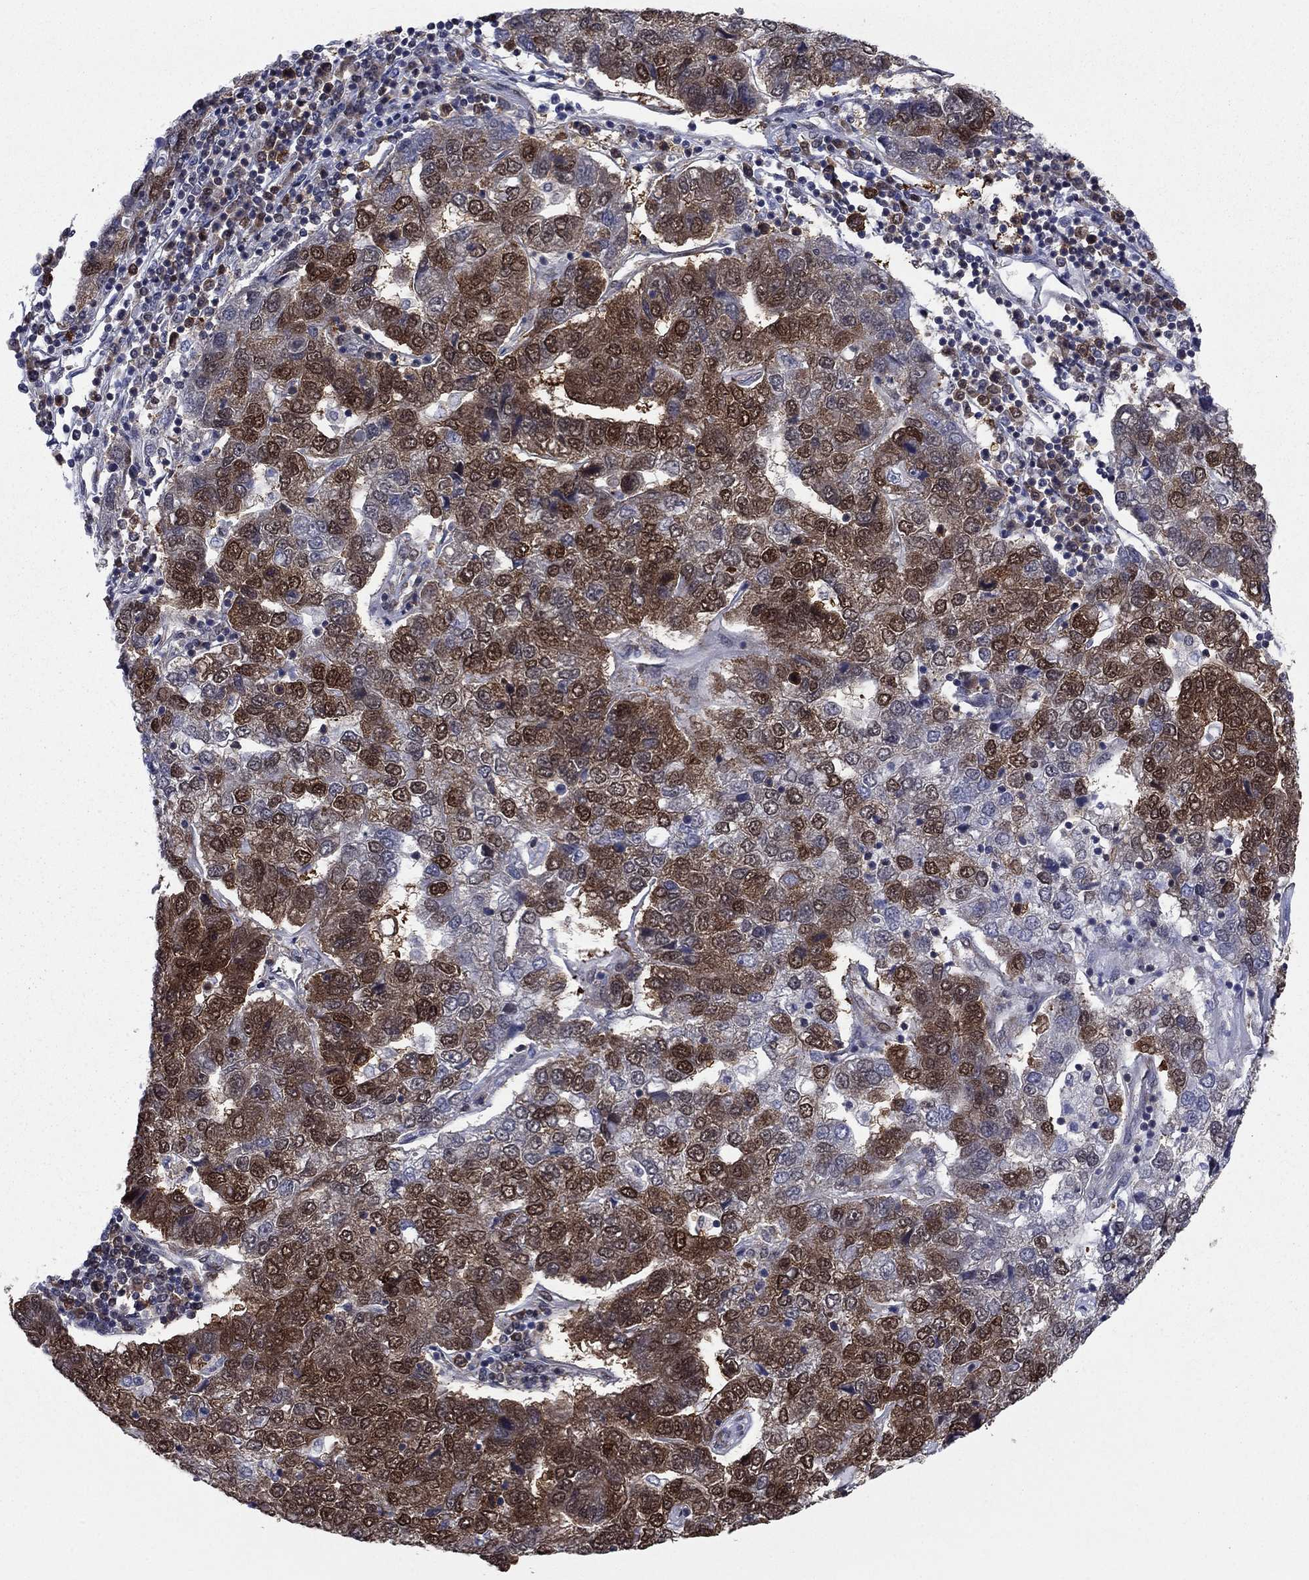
{"staining": {"intensity": "strong", "quantity": "25%-75%", "location": "cytoplasmic/membranous"}, "tissue": "pancreatic cancer", "cell_type": "Tumor cells", "image_type": "cancer", "snomed": [{"axis": "morphology", "description": "Adenocarcinoma, NOS"}, {"axis": "topography", "description": "Pancreas"}], "caption": "IHC micrograph of neoplastic tissue: human pancreatic cancer (adenocarcinoma) stained using immunohistochemistry (IHC) demonstrates high levels of strong protein expression localized specifically in the cytoplasmic/membranous of tumor cells, appearing as a cytoplasmic/membranous brown color.", "gene": "FKBP4", "patient": {"sex": "female", "age": 61}}